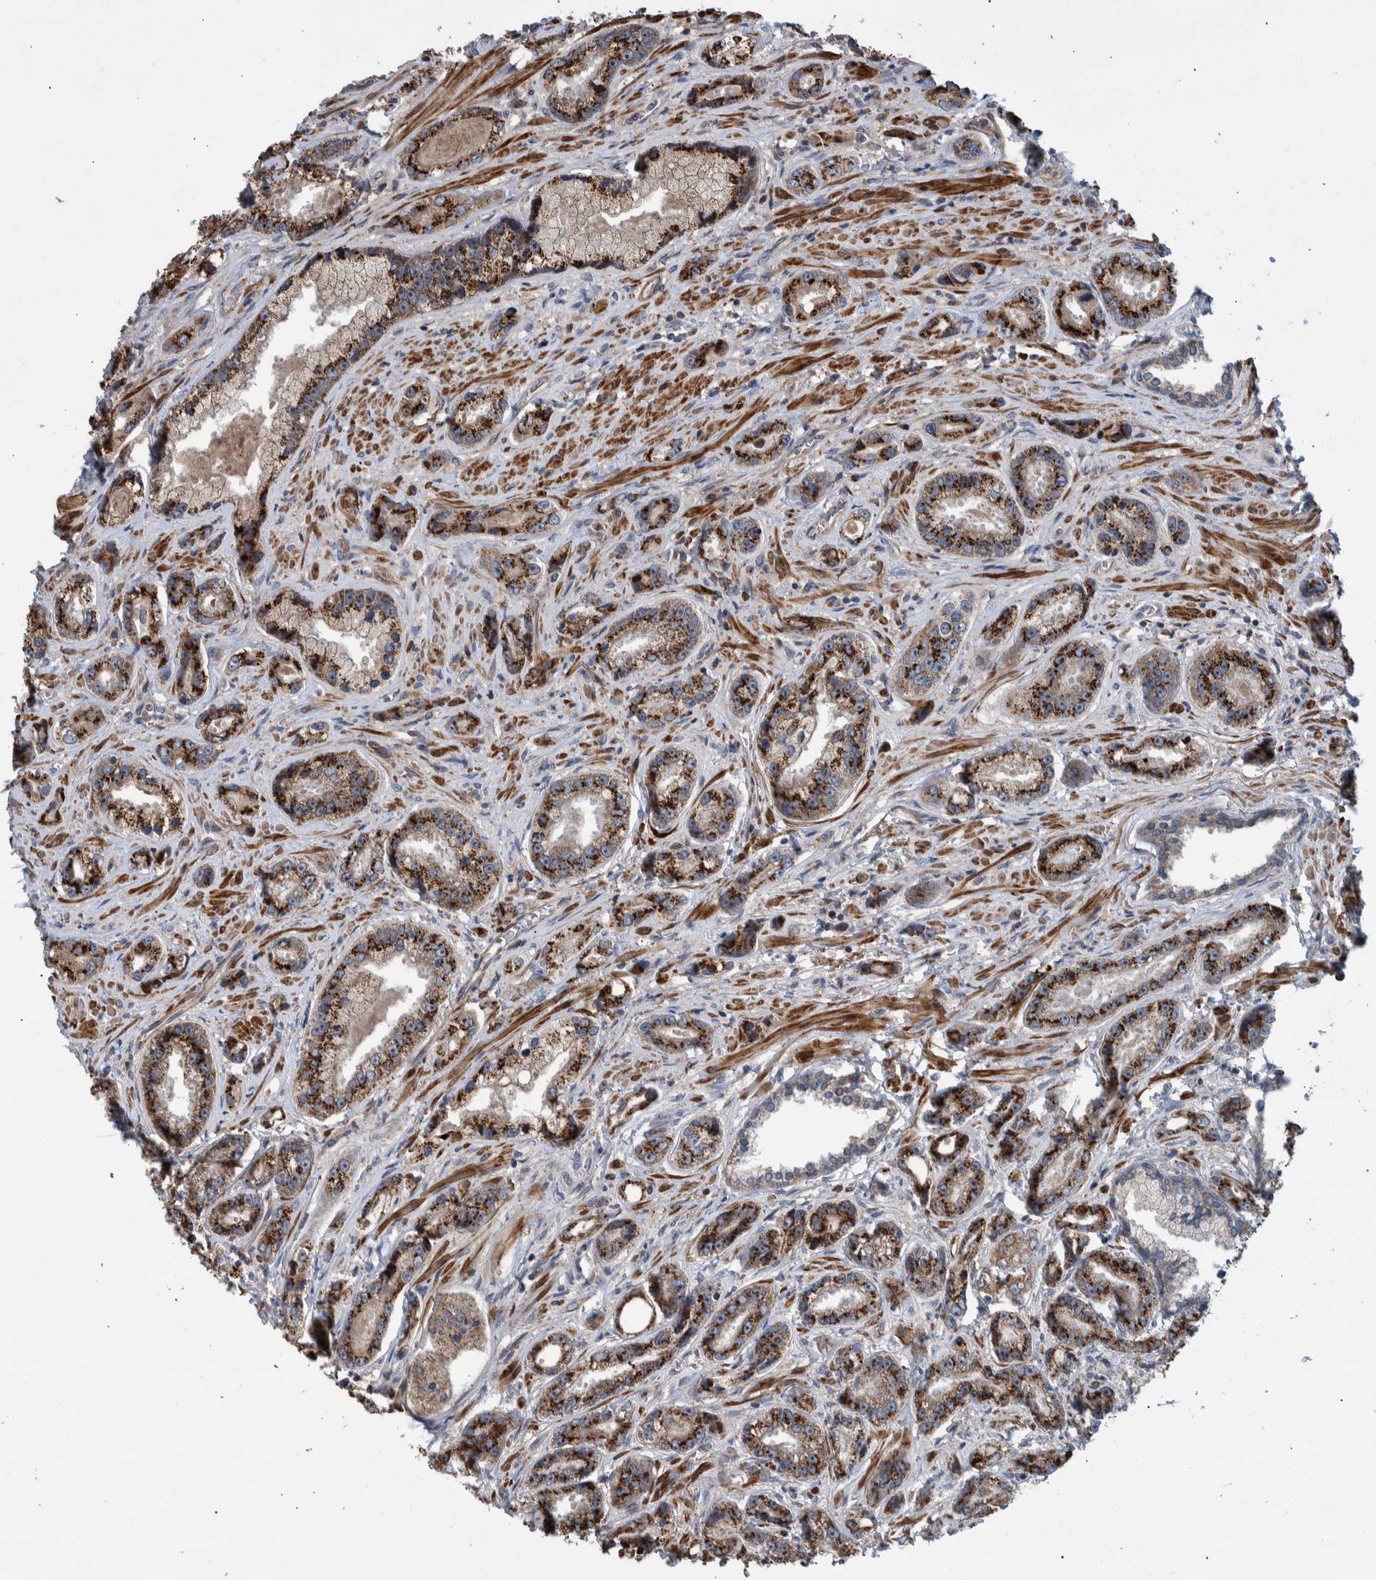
{"staining": {"intensity": "strong", "quantity": "25%-75%", "location": "cytoplasmic/membranous"}, "tissue": "prostate cancer", "cell_type": "Tumor cells", "image_type": "cancer", "snomed": [{"axis": "morphology", "description": "Adenocarcinoma, High grade"}, {"axis": "topography", "description": "Prostate"}], "caption": "A high amount of strong cytoplasmic/membranous staining is appreciated in approximately 25%-75% of tumor cells in high-grade adenocarcinoma (prostate) tissue.", "gene": "B3GNTL1", "patient": {"sex": "male", "age": 61}}